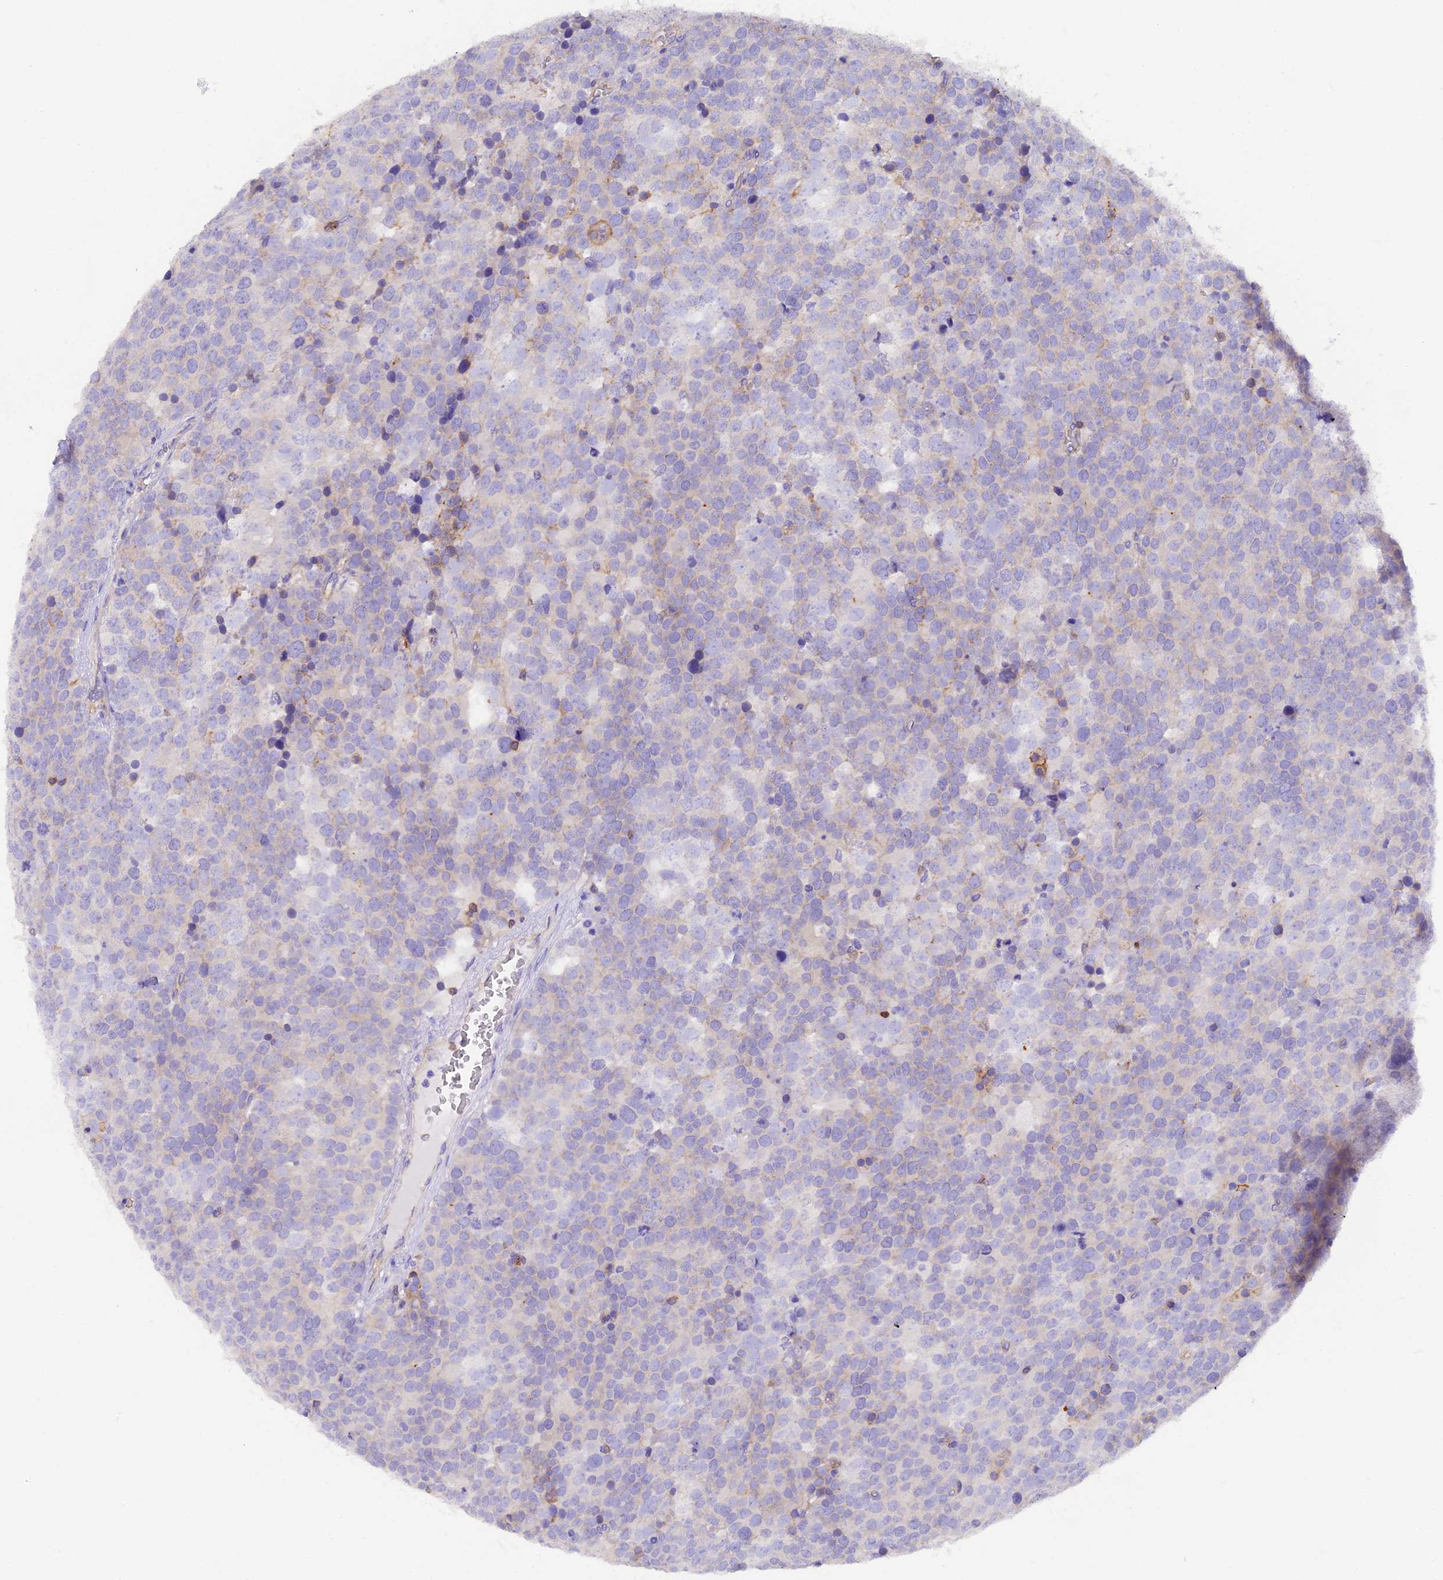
{"staining": {"intensity": "negative", "quantity": "none", "location": "none"}, "tissue": "testis cancer", "cell_type": "Tumor cells", "image_type": "cancer", "snomed": [{"axis": "morphology", "description": "Seminoma, NOS"}, {"axis": "topography", "description": "Testis"}], "caption": "Tumor cells are negative for protein expression in human testis cancer (seminoma).", "gene": "FAM193A", "patient": {"sex": "male", "age": 71}}